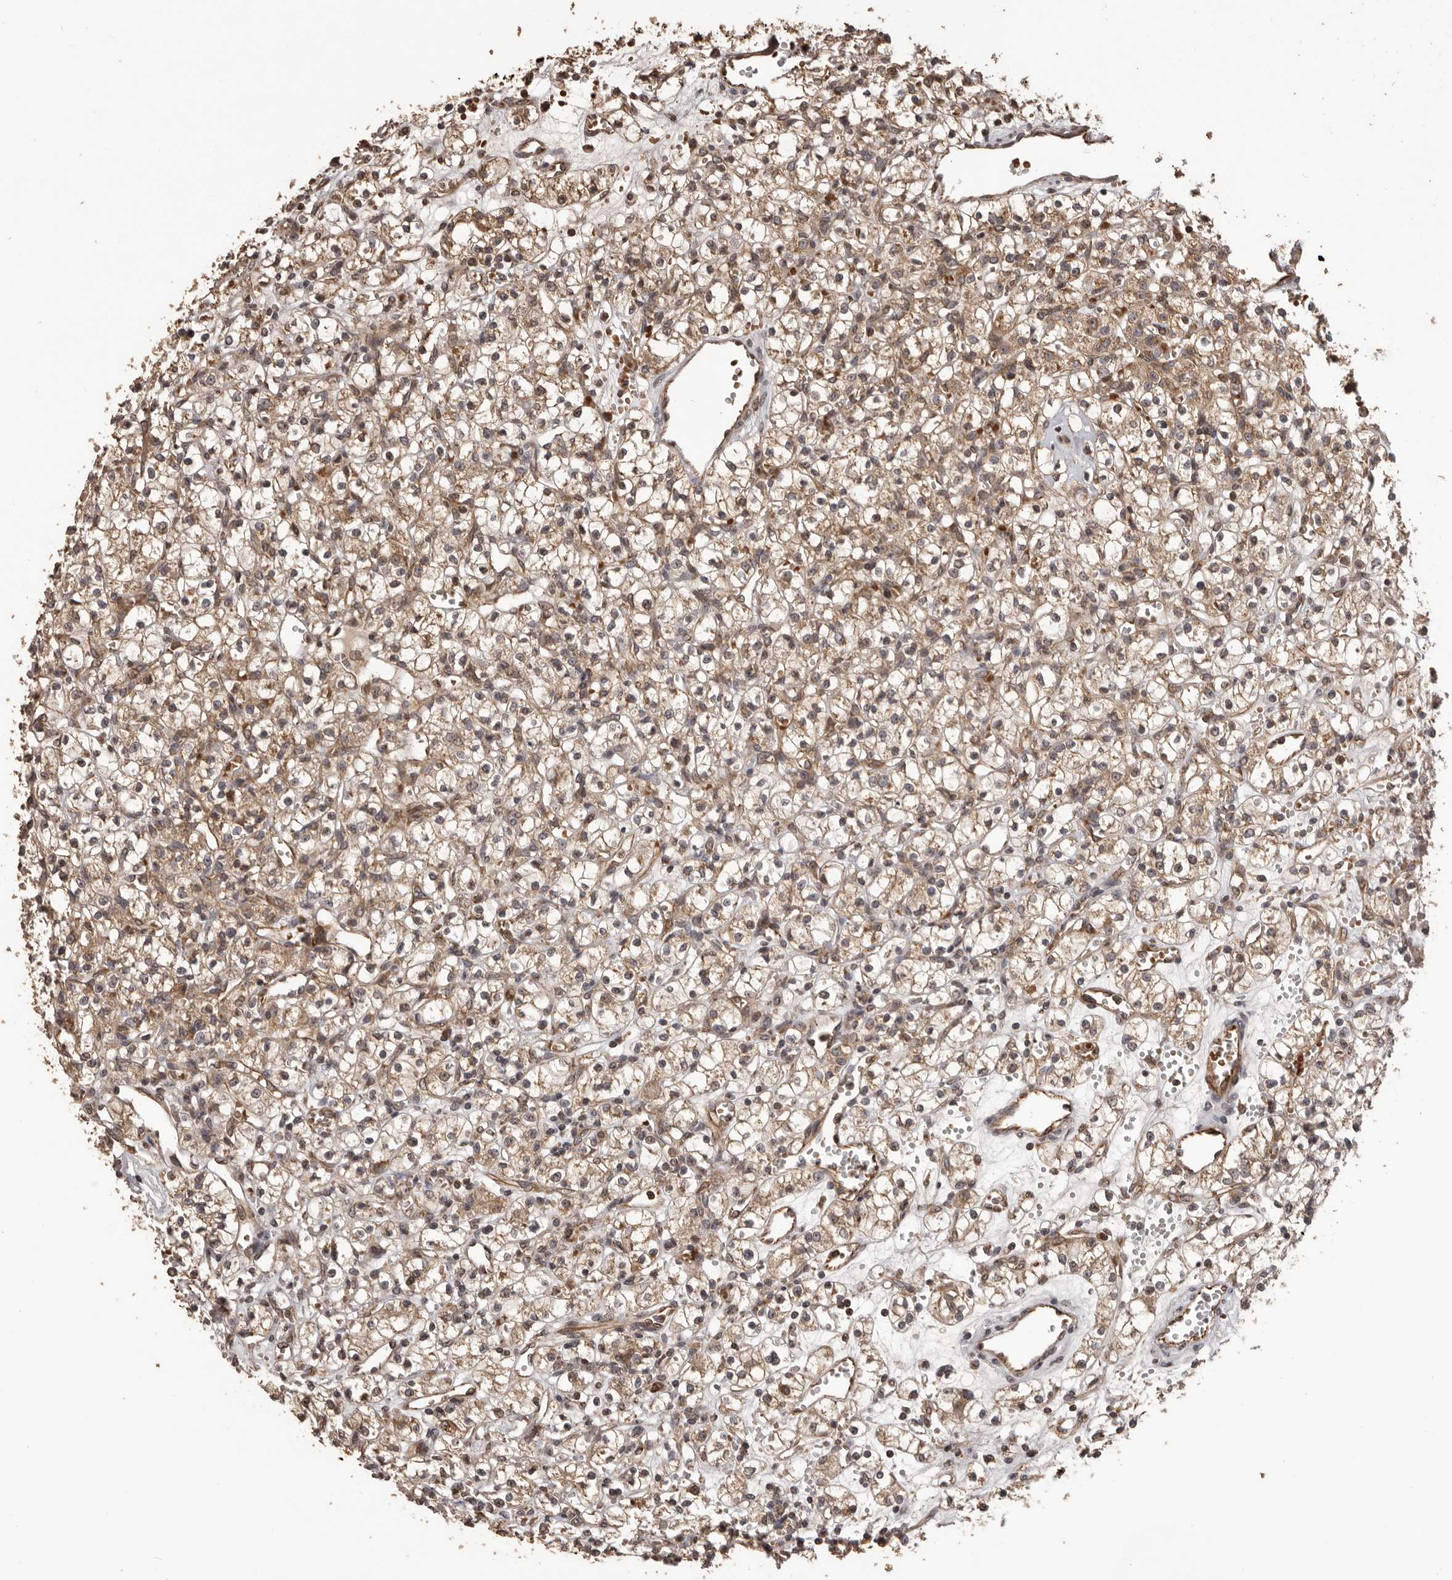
{"staining": {"intensity": "moderate", "quantity": ">75%", "location": "cytoplasmic/membranous"}, "tissue": "renal cancer", "cell_type": "Tumor cells", "image_type": "cancer", "snomed": [{"axis": "morphology", "description": "Adenocarcinoma, NOS"}, {"axis": "topography", "description": "Kidney"}], "caption": "Renal cancer stained with immunohistochemistry (IHC) shows moderate cytoplasmic/membranous staining in about >75% of tumor cells.", "gene": "QRSL1", "patient": {"sex": "female", "age": 59}}